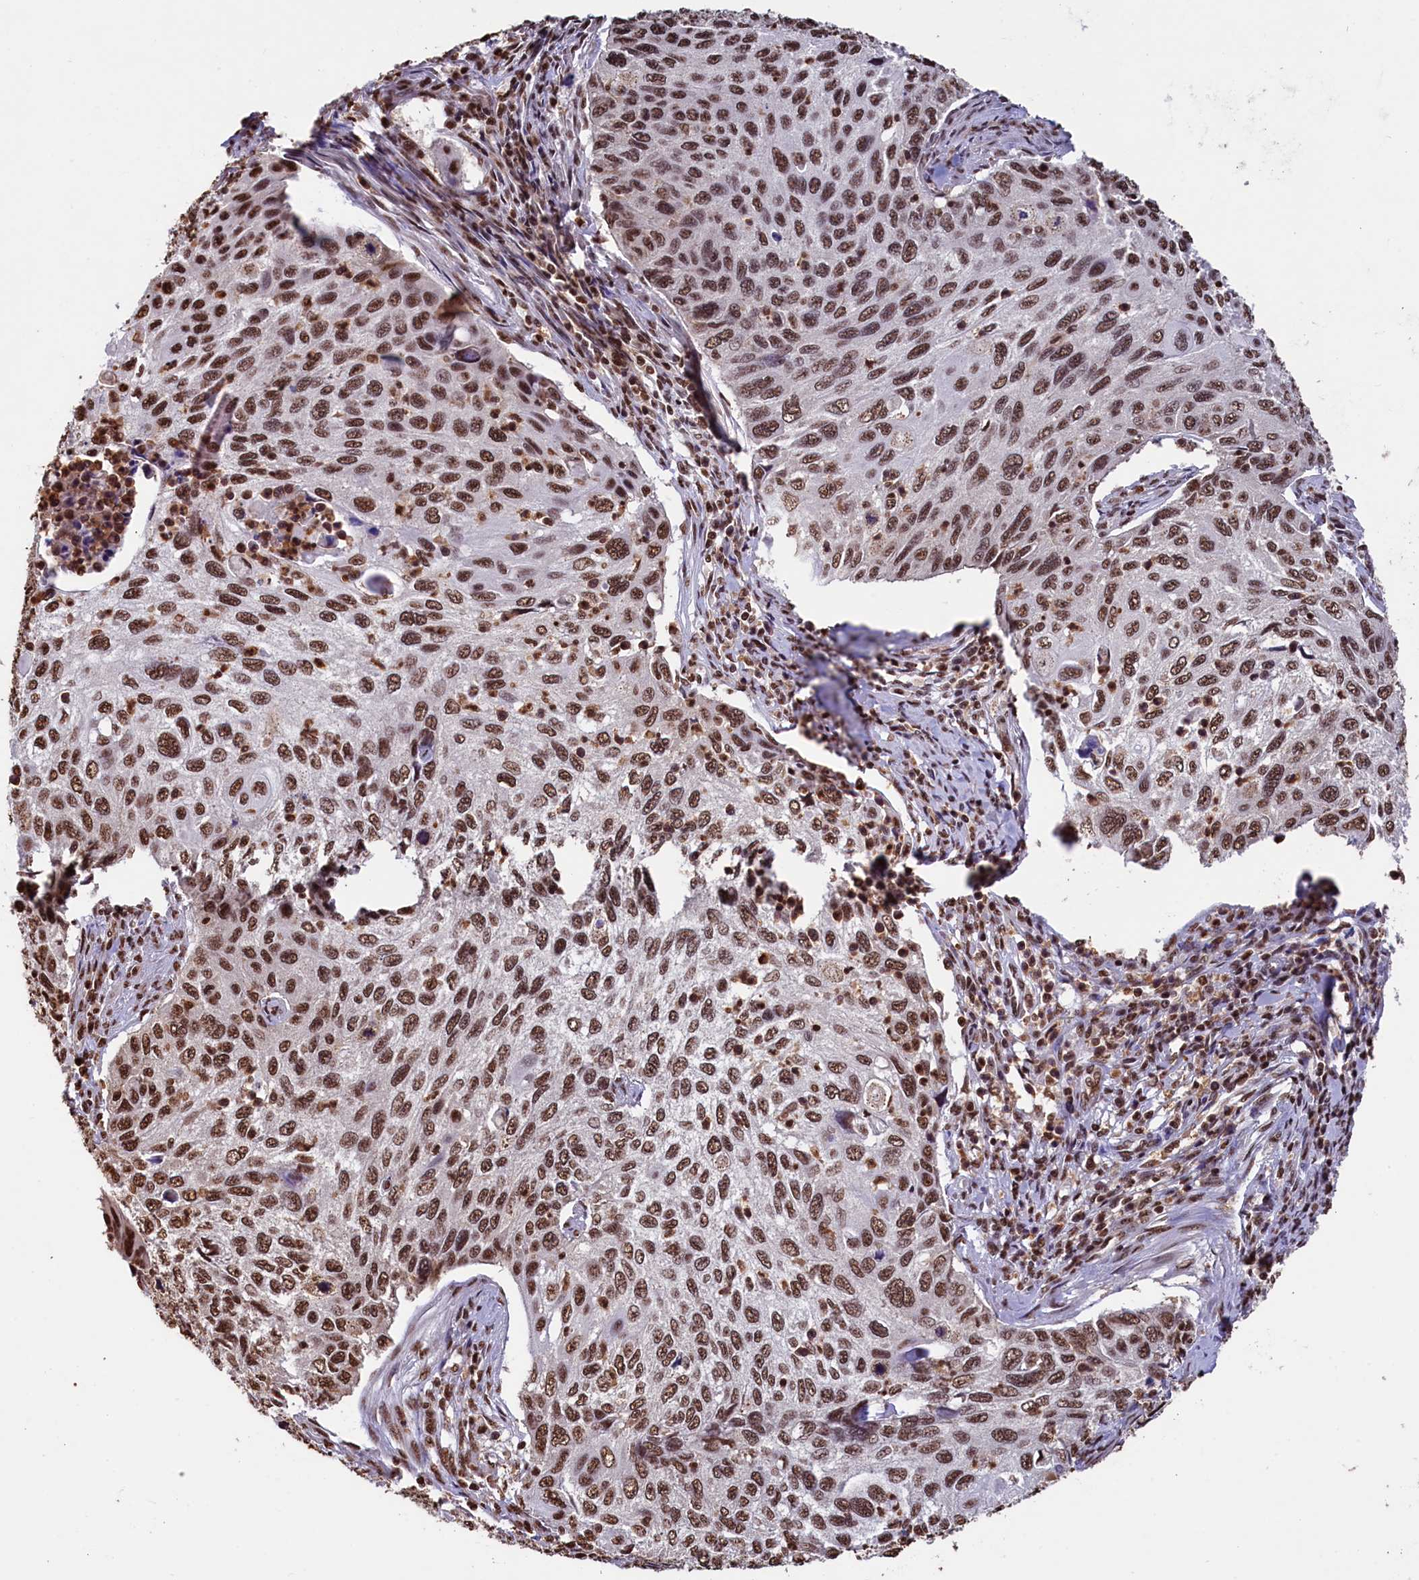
{"staining": {"intensity": "strong", "quantity": ">75%", "location": "nuclear"}, "tissue": "cervical cancer", "cell_type": "Tumor cells", "image_type": "cancer", "snomed": [{"axis": "morphology", "description": "Squamous cell carcinoma, NOS"}, {"axis": "topography", "description": "Cervix"}], "caption": "Immunohistochemical staining of cervical cancer (squamous cell carcinoma) exhibits strong nuclear protein staining in about >75% of tumor cells.", "gene": "SNRPD2", "patient": {"sex": "female", "age": 70}}